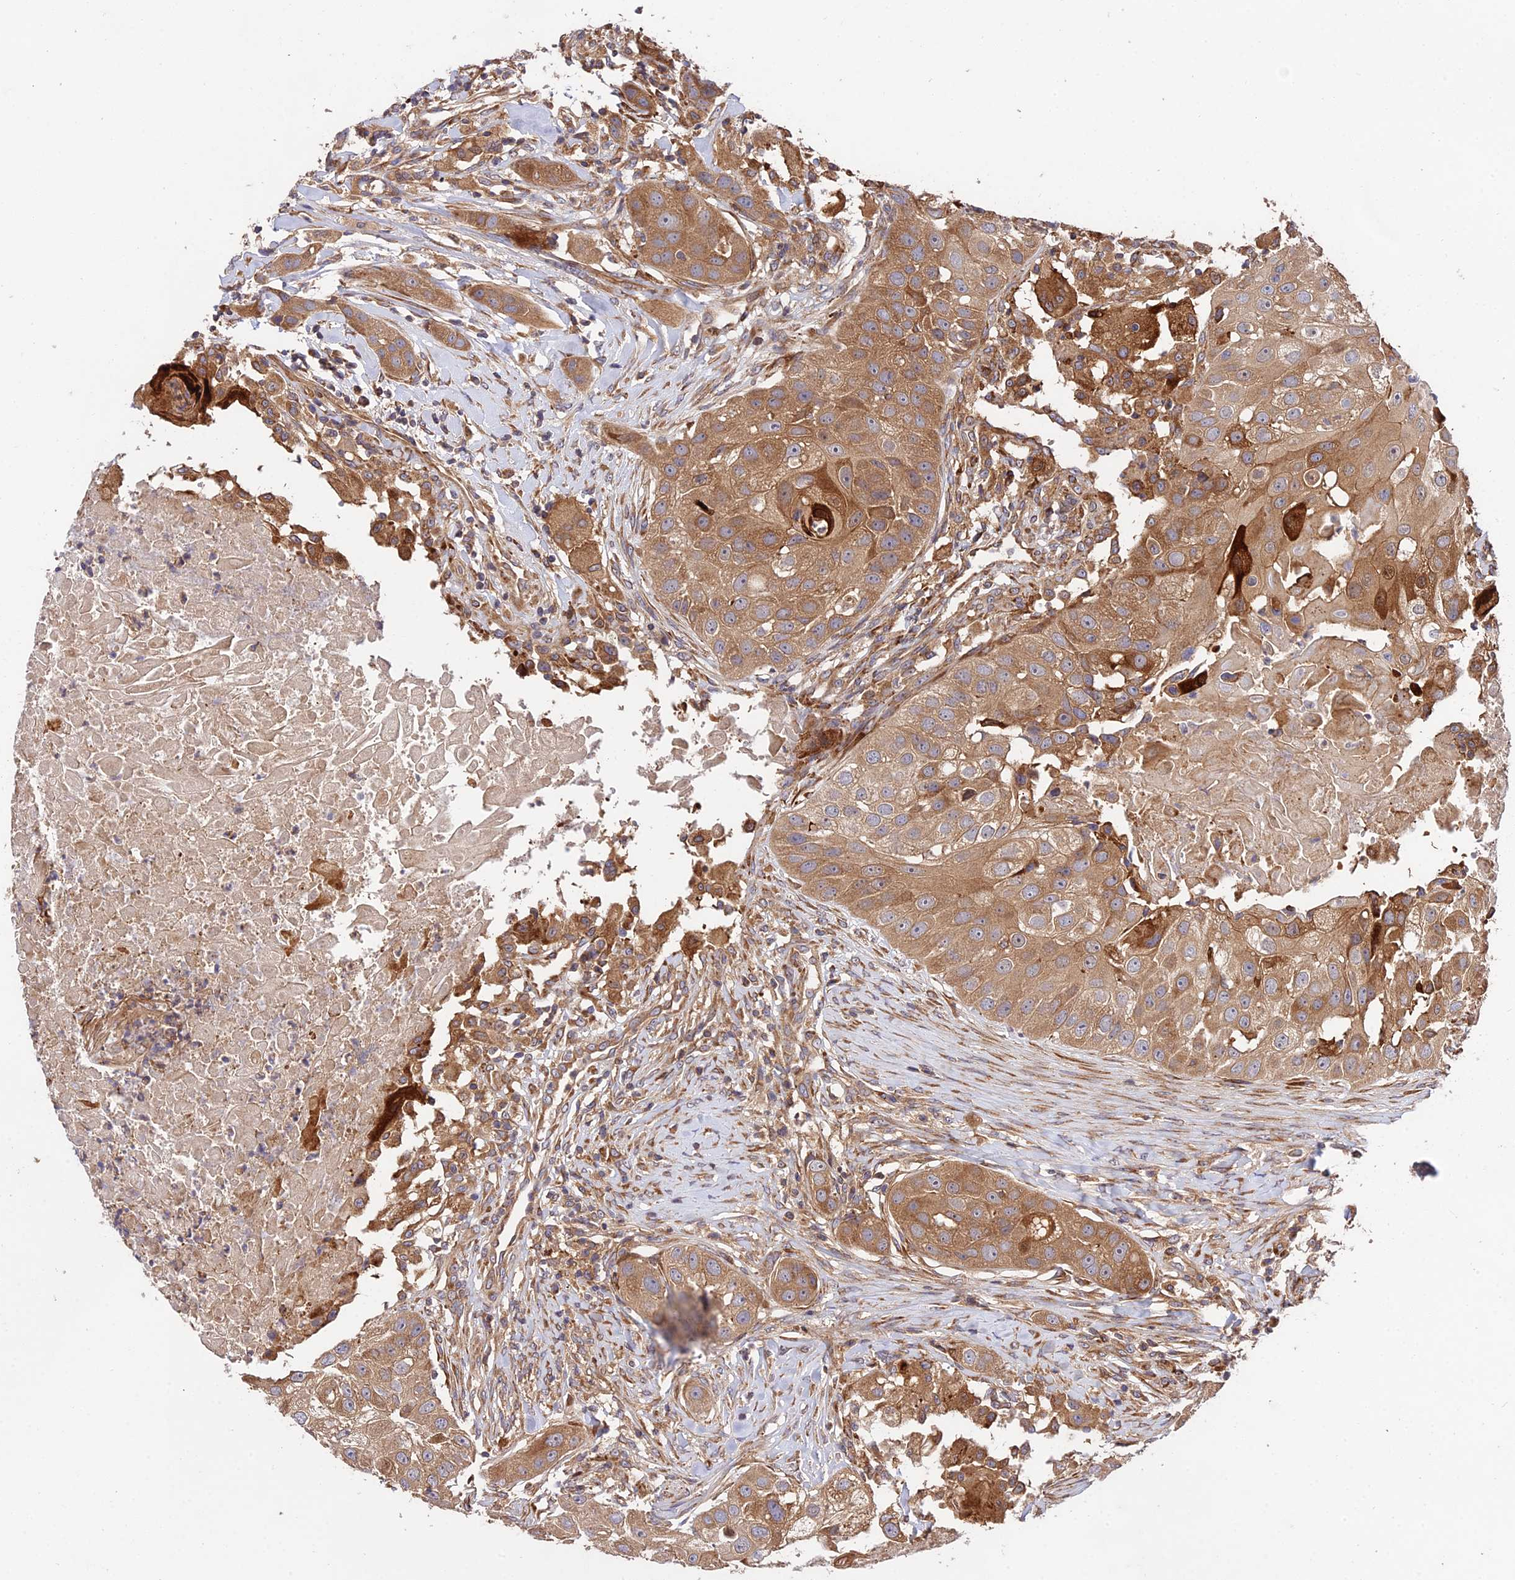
{"staining": {"intensity": "moderate", "quantity": ">75%", "location": "cytoplasmic/membranous"}, "tissue": "head and neck cancer", "cell_type": "Tumor cells", "image_type": "cancer", "snomed": [{"axis": "morphology", "description": "Normal tissue, NOS"}, {"axis": "morphology", "description": "Squamous cell carcinoma, NOS"}, {"axis": "topography", "description": "Skeletal muscle"}, {"axis": "topography", "description": "Head-Neck"}], "caption": "Immunohistochemical staining of human head and neck cancer shows medium levels of moderate cytoplasmic/membranous staining in about >75% of tumor cells. (Brightfield microscopy of DAB IHC at high magnification).", "gene": "ROCK1", "patient": {"sex": "male", "age": 51}}